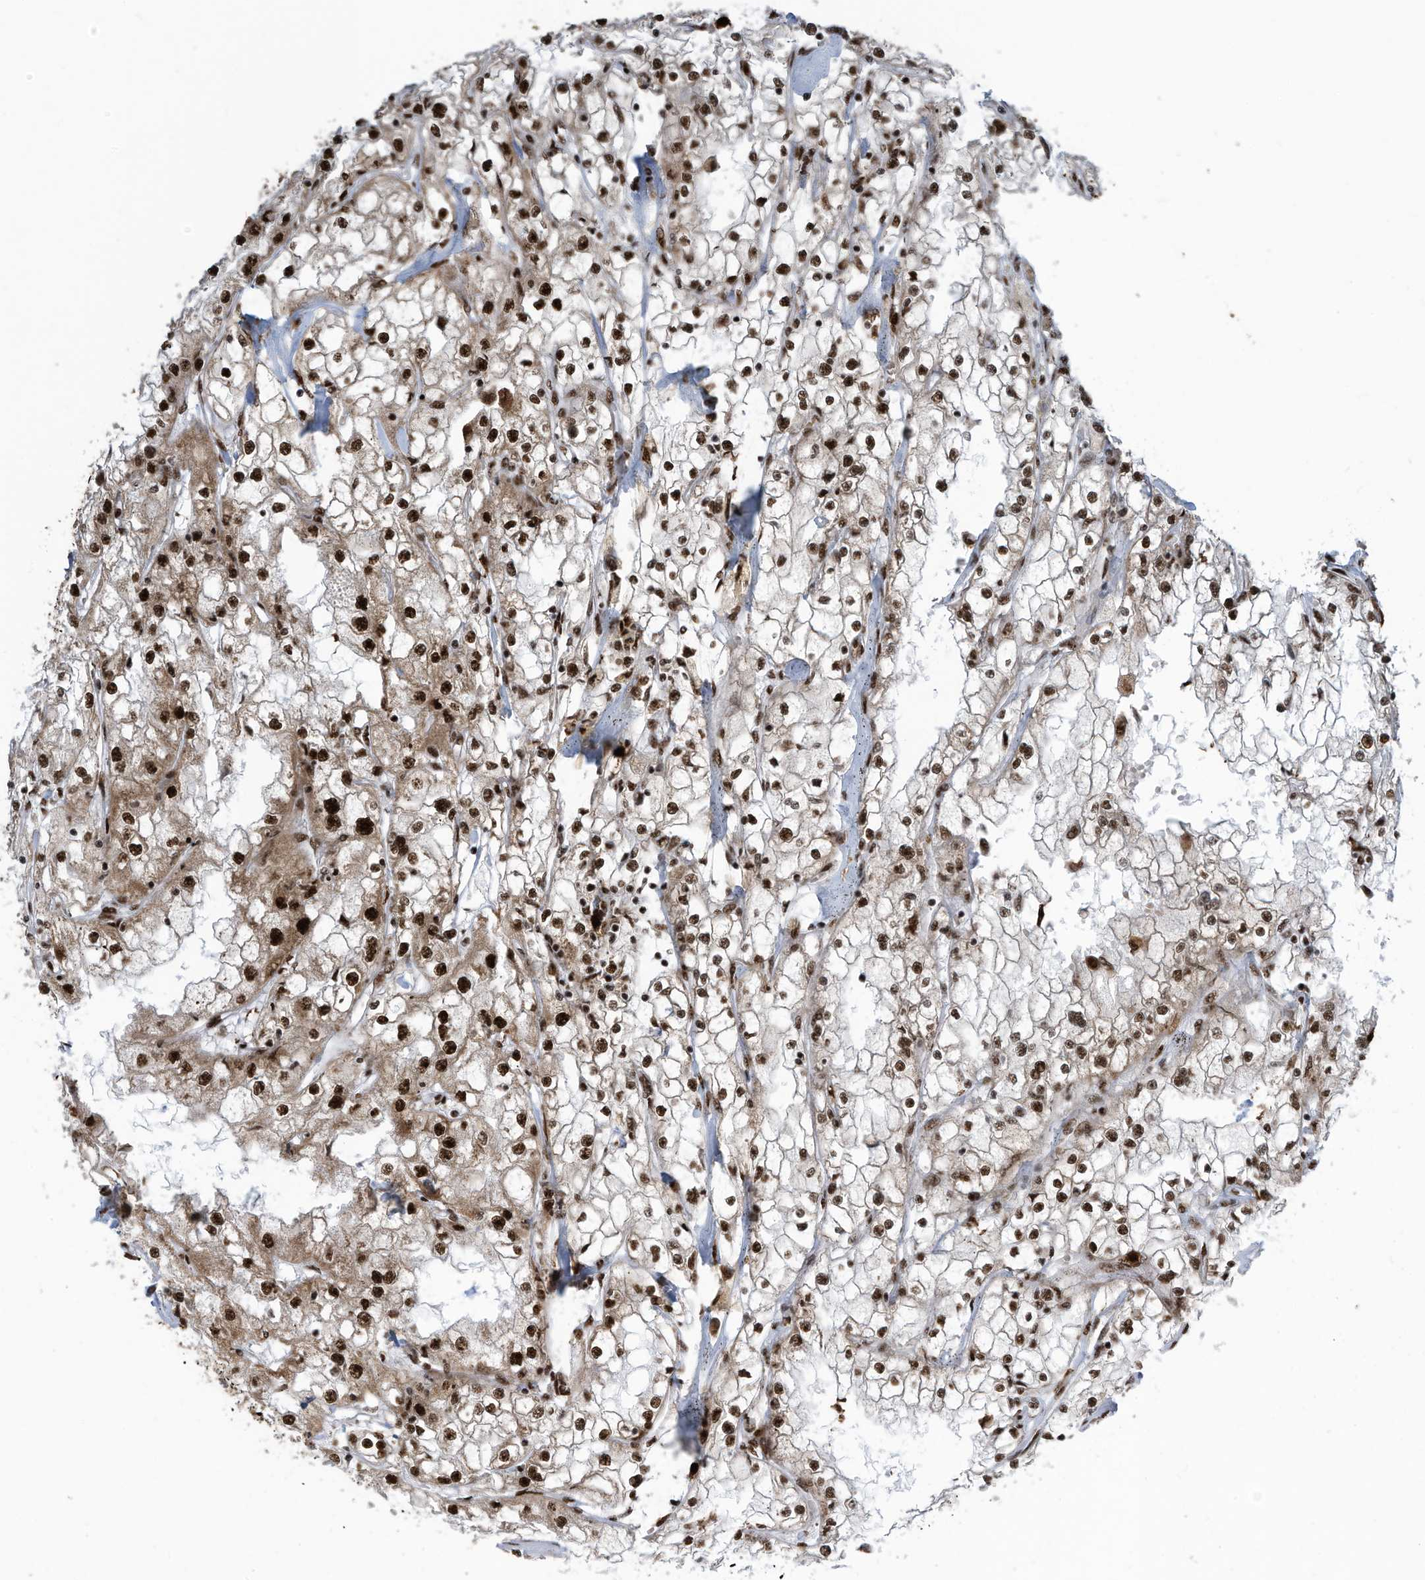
{"staining": {"intensity": "strong", "quantity": ">75%", "location": "nuclear"}, "tissue": "renal cancer", "cell_type": "Tumor cells", "image_type": "cancer", "snomed": [{"axis": "morphology", "description": "Adenocarcinoma, NOS"}, {"axis": "topography", "description": "Kidney"}], "caption": "Immunohistochemical staining of human renal cancer displays high levels of strong nuclear expression in about >75% of tumor cells. (DAB IHC, brown staining for protein, blue staining for nuclei).", "gene": "LBH", "patient": {"sex": "male", "age": 56}}